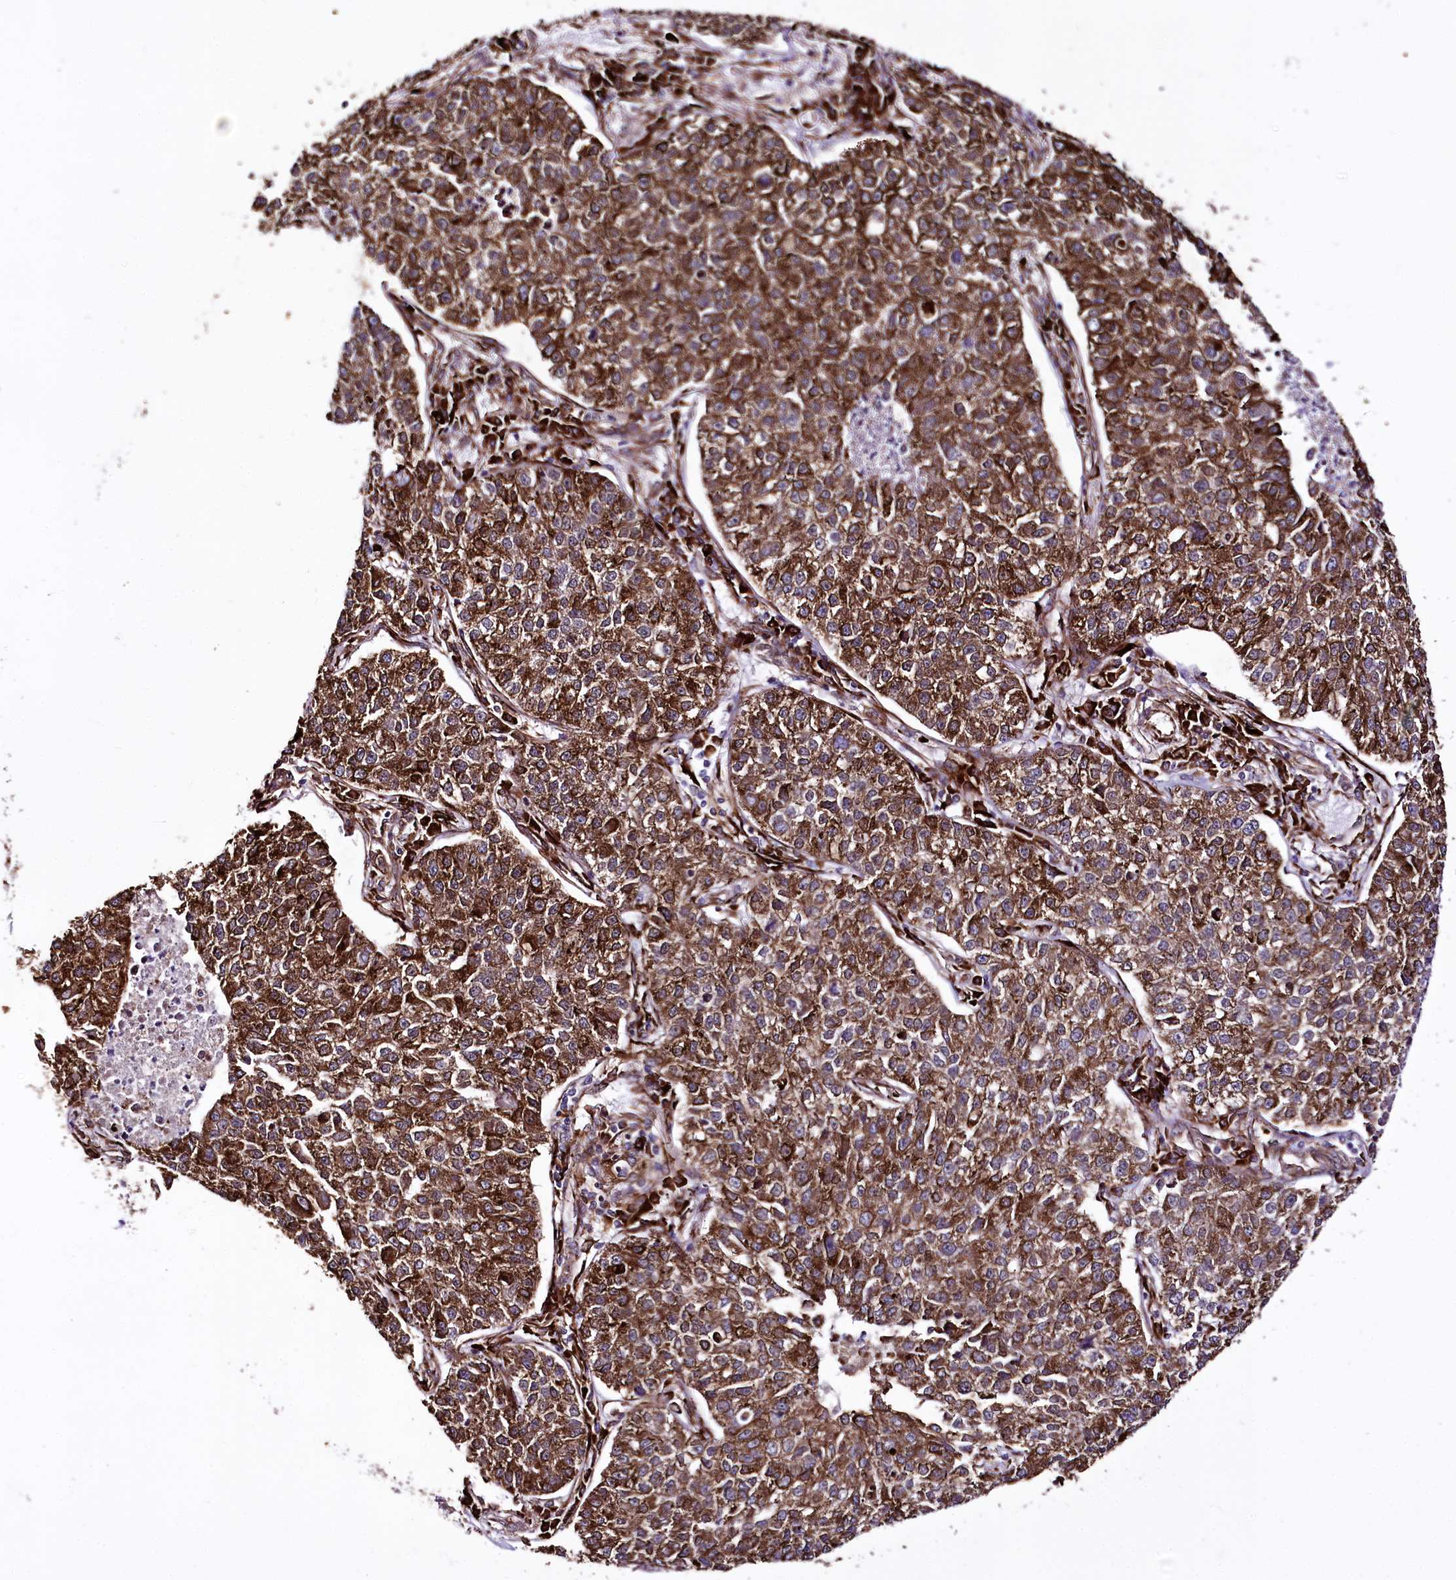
{"staining": {"intensity": "strong", "quantity": ">75%", "location": "cytoplasmic/membranous"}, "tissue": "lung cancer", "cell_type": "Tumor cells", "image_type": "cancer", "snomed": [{"axis": "morphology", "description": "Adenocarcinoma, NOS"}, {"axis": "topography", "description": "Lung"}], "caption": "An image of human lung adenocarcinoma stained for a protein exhibits strong cytoplasmic/membranous brown staining in tumor cells.", "gene": "WWC1", "patient": {"sex": "male", "age": 49}}